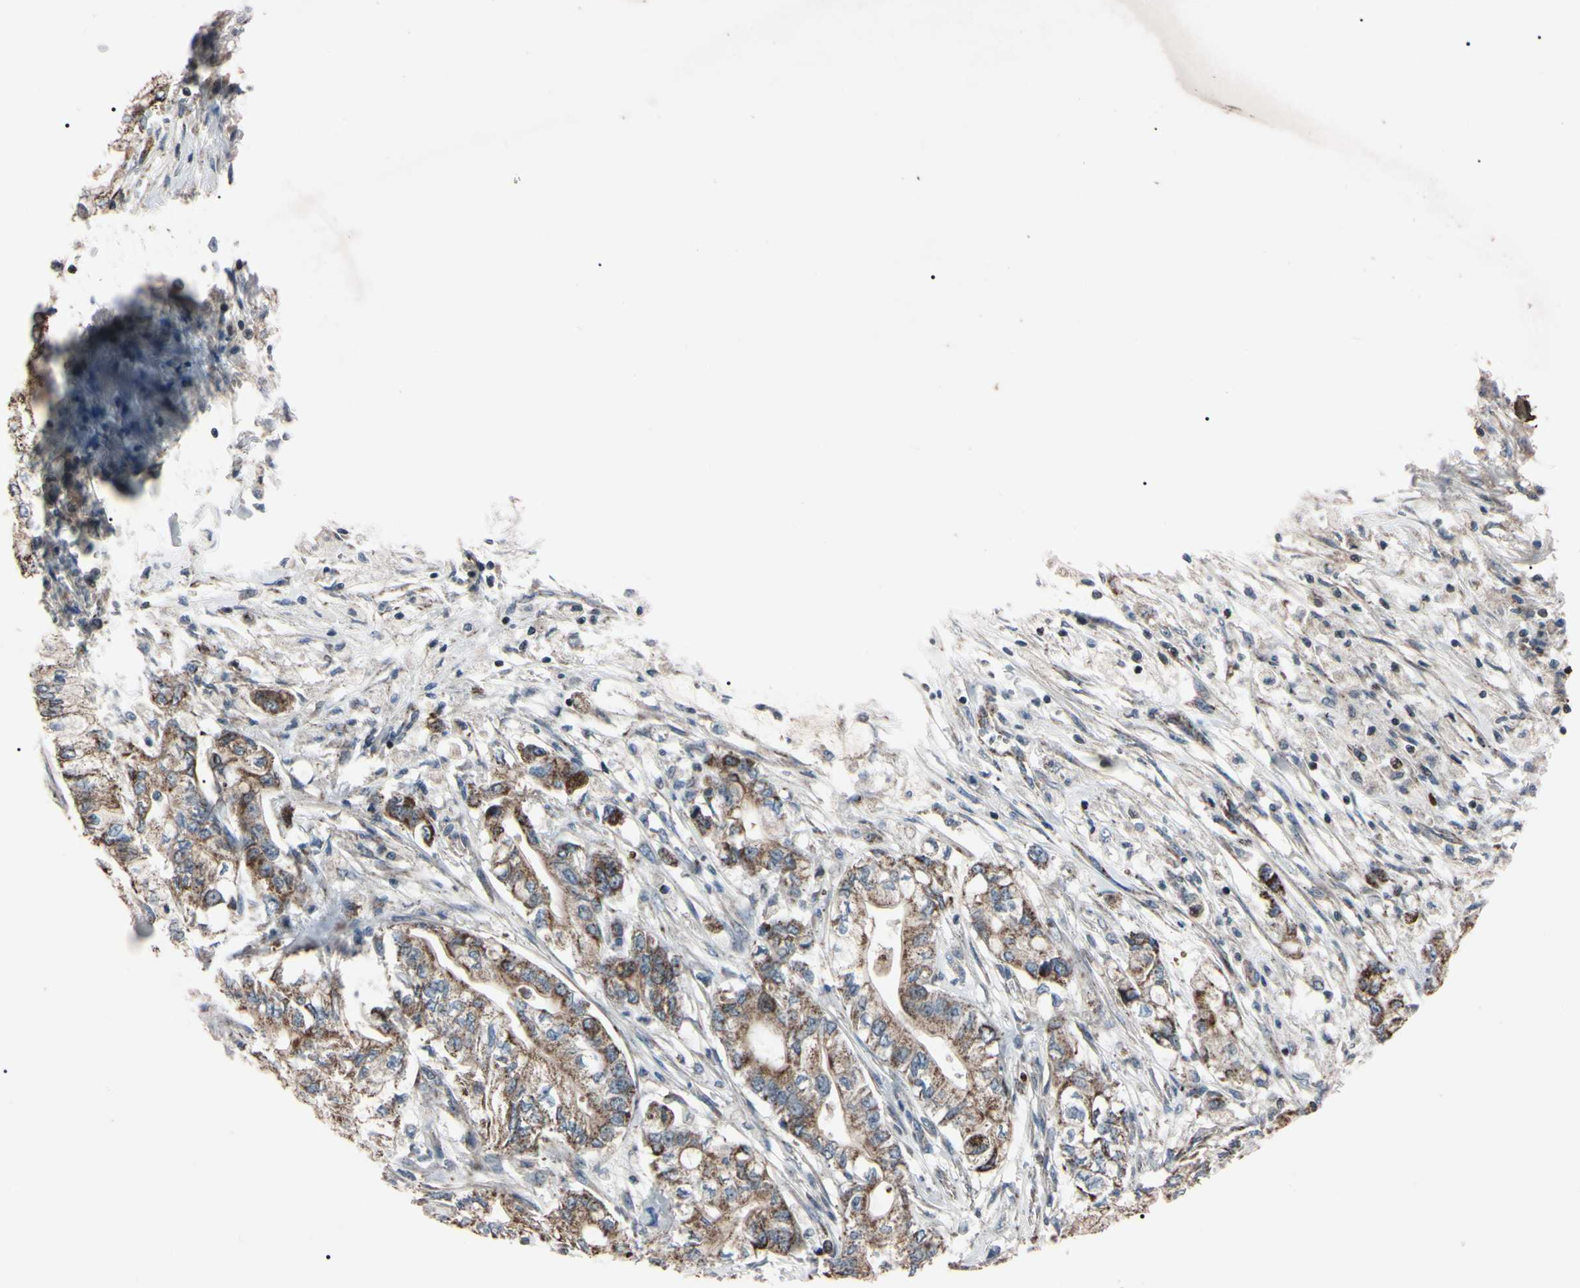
{"staining": {"intensity": "weak", "quantity": ">75%", "location": "cytoplasmic/membranous"}, "tissue": "pancreatic cancer", "cell_type": "Tumor cells", "image_type": "cancer", "snomed": [{"axis": "morphology", "description": "Adenocarcinoma, NOS"}, {"axis": "topography", "description": "Pancreas"}], "caption": "Brown immunohistochemical staining in human adenocarcinoma (pancreatic) exhibits weak cytoplasmic/membranous expression in about >75% of tumor cells.", "gene": "TNFRSF1A", "patient": {"sex": "male", "age": 70}}